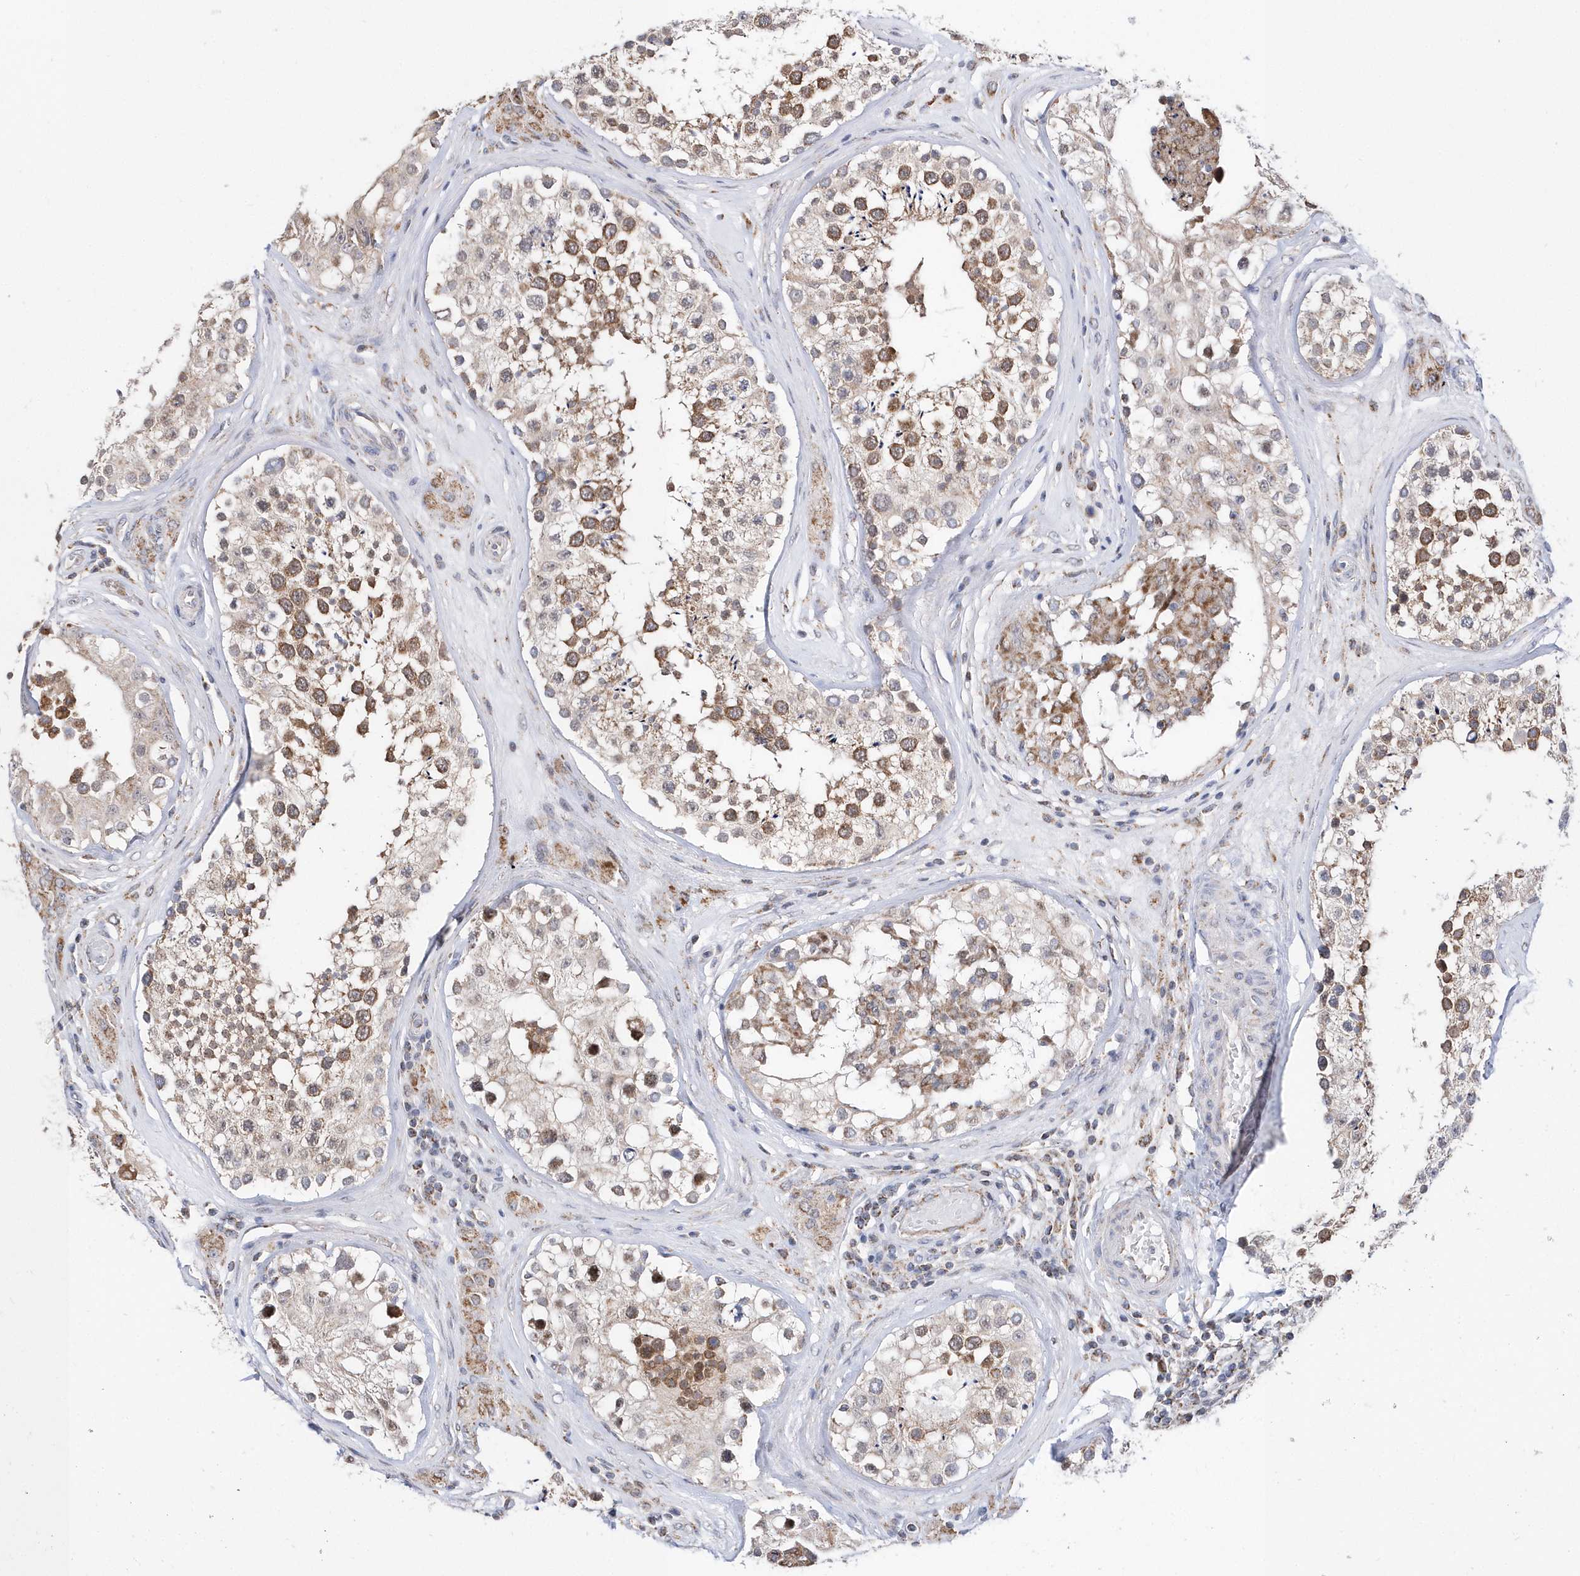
{"staining": {"intensity": "moderate", "quantity": ">75%", "location": "cytoplasmic/membranous"}, "tissue": "testis", "cell_type": "Cells in seminiferous ducts", "image_type": "normal", "snomed": [{"axis": "morphology", "description": "Normal tissue, NOS"}, {"axis": "topography", "description": "Testis"}], "caption": "Approximately >75% of cells in seminiferous ducts in normal human testis exhibit moderate cytoplasmic/membranous protein staining as visualized by brown immunohistochemical staining.", "gene": "SPATA5", "patient": {"sex": "male", "age": 46}}